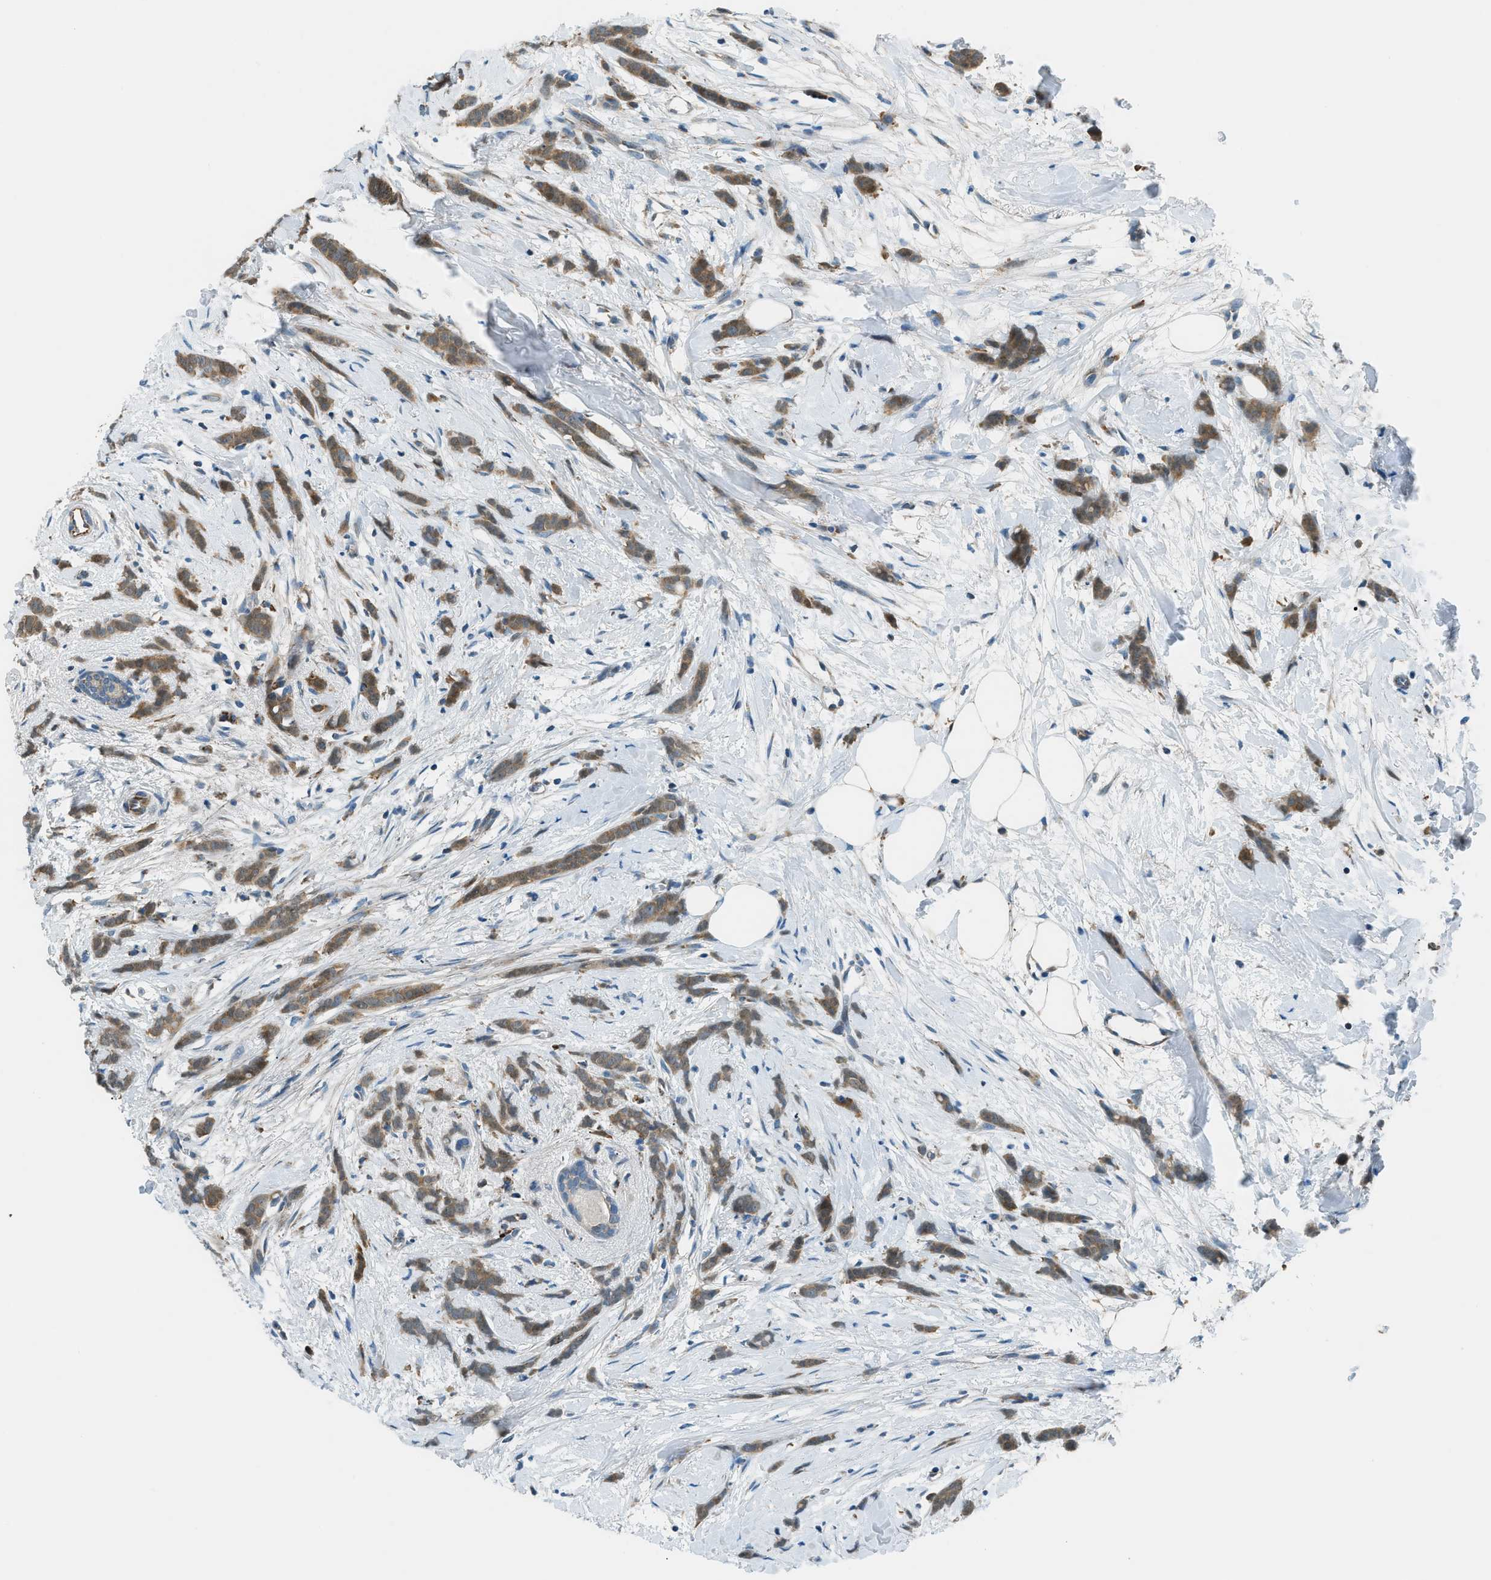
{"staining": {"intensity": "moderate", "quantity": ">75%", "location": "cytoplasmic/membranous"}, "tissue": "breast cancer", "cell_type": "Tumor cells", "image_type": "cancer", "snomed": [{"axis": "morphology", "description": "Lobular carcinoma, in situ"}, {"axis": "morphology", "description": "Lobular carcinoma"}, {"axis": "topography", "description": "Breast"}], "caption": "This image reveals breast cancer (lobular carcinoma in situ) stained with immunohistochemistry (IHC) to label a protein in brown. The cytoplasmic/membranous of tumor cells show moderate positivity for the protein. Nuclei are counter-stained blue.", "gene": "PIGG", "patient": {"sex": "female", "age": 41}}